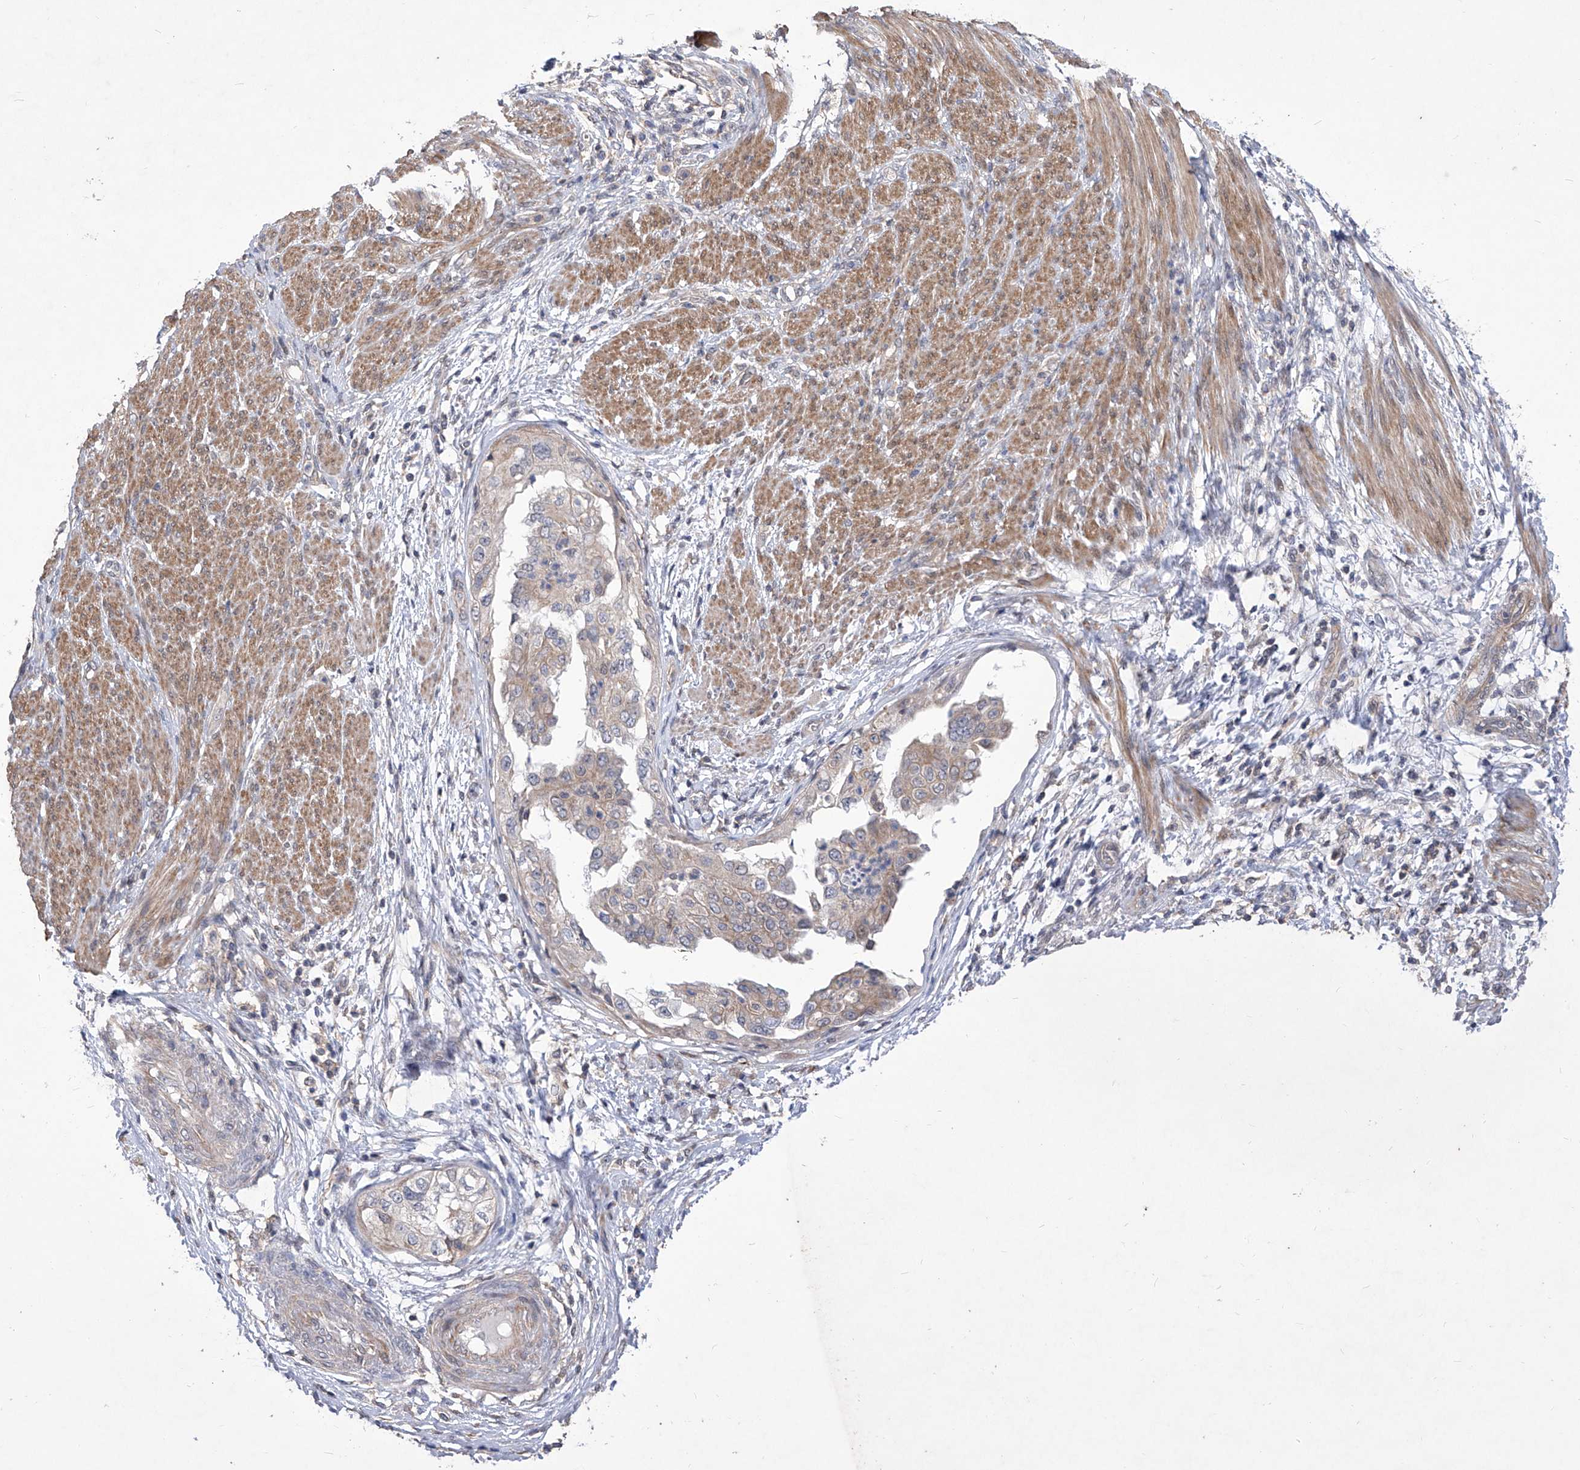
{"staining": {"intensity": "weak", "quantity": "25%-75%", "location": "cytoplasmic/membranous"}, "tissue": "endometrial cancer", "cell_type": "Tumor cells", "image_type": "cancer", "snomed": [{"axis": "morphology", "description": "Adenocarcinoma, NOS"}, {"axis": "topography", "description": "Endometrium"}], "caption": "The immunohistochemical stain shows weak cytoplasmic/membranous expression in tumor cells of endometrial adenocarcinoma tissue.", "gene": "KIFC2", "patient": {"sex": "female", "age": 85}}